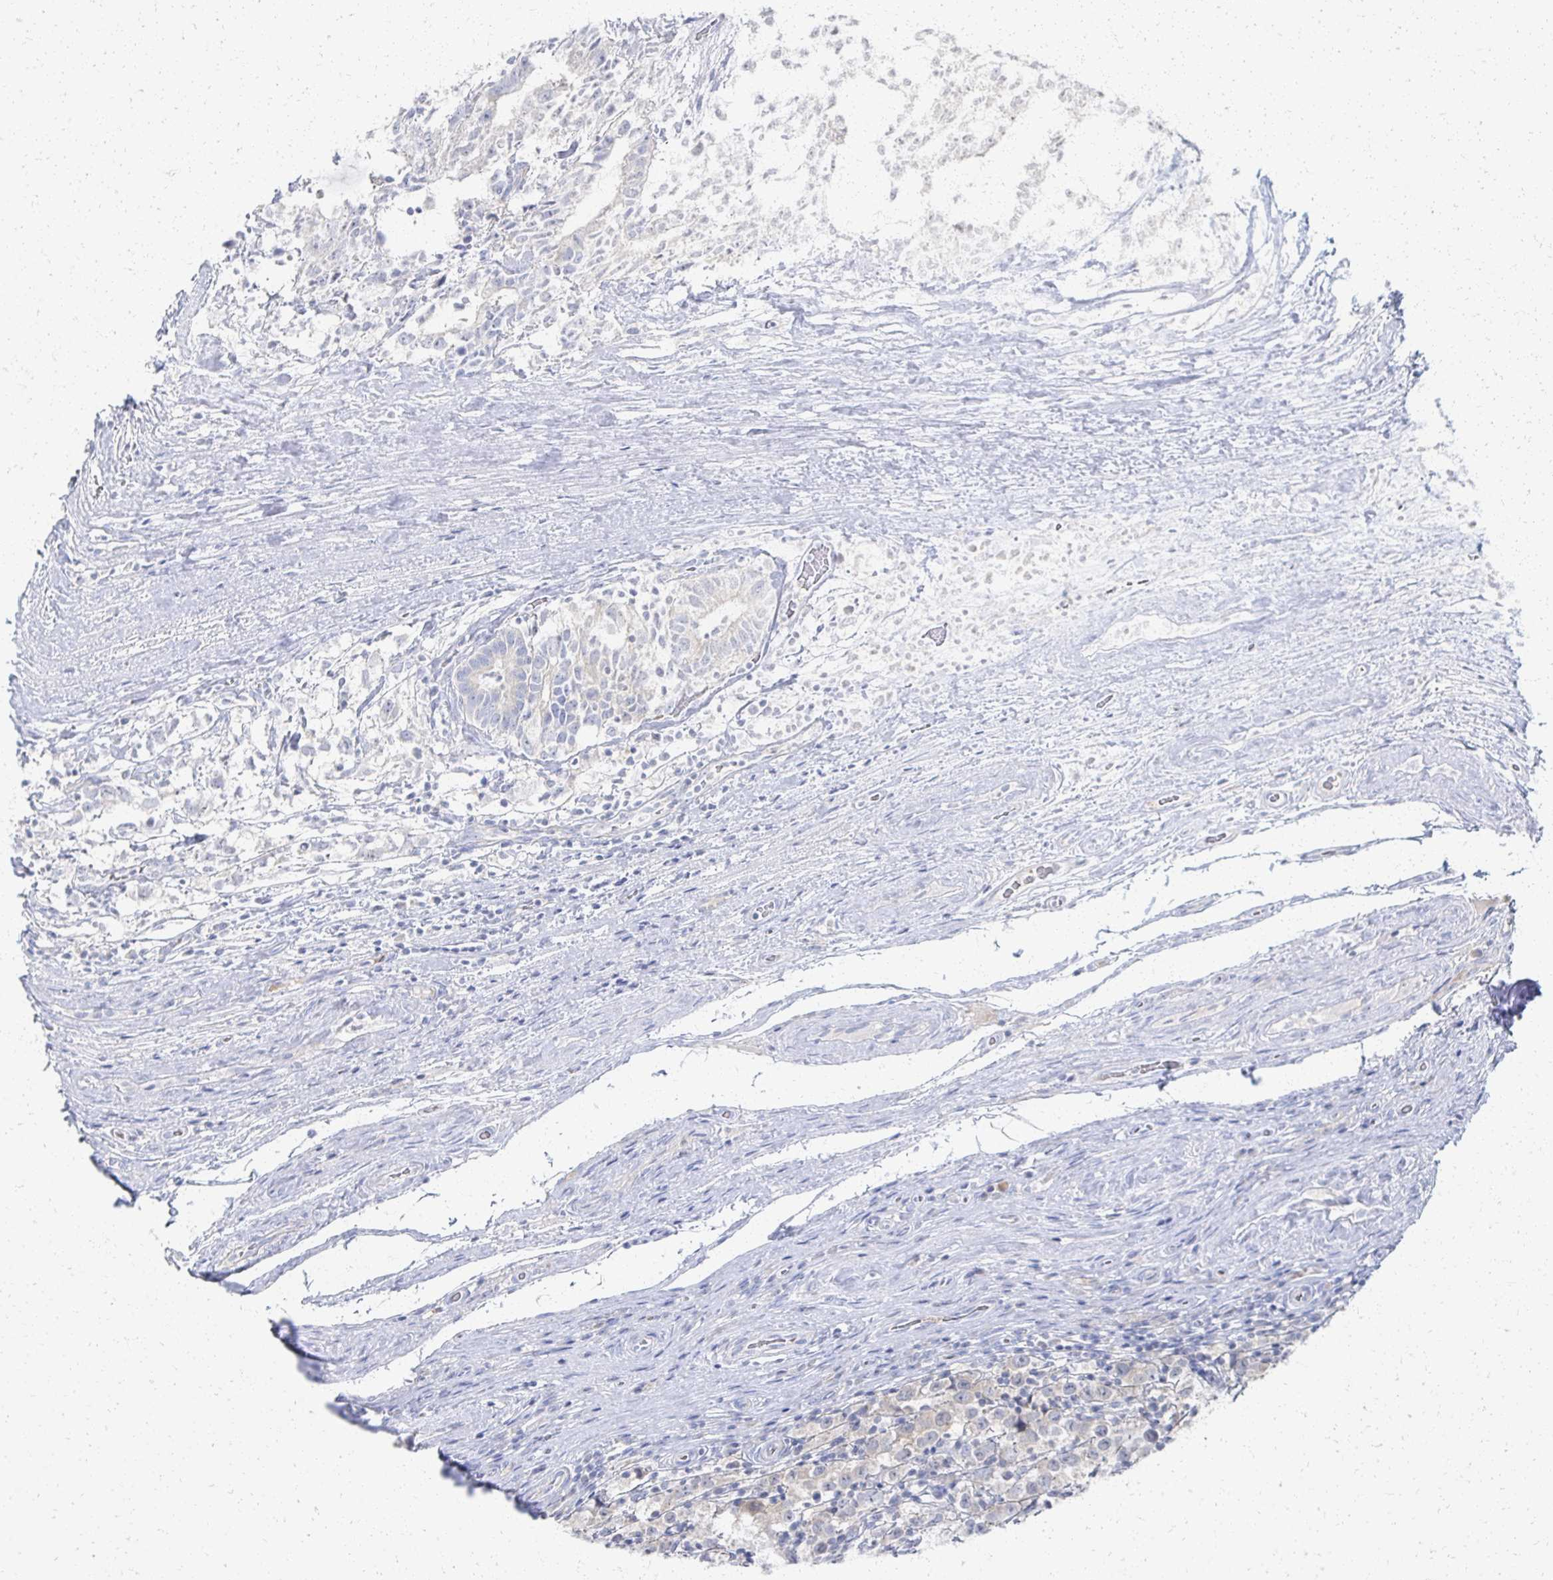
{"staining": {"intensity": "negative", "quantity": "none", "location": "none"}, "tissue": "testis cancer", "cell_type": "Tumor cells", "image_type": "cancer", "snomed": [{"axis": "morphology", "description": "Seminoma, NOS"}, {"axis": "morphology", "description": "Carcinoma, Embryonal, NOS"}, {"axis": "topography", "description": "Testis"}], "caption": "There is no significant expression in tumor cells of testis seminoma. Brightfield microscopy of immunohistochemistry stained with DAB (3,3'-diaminobenzidine) (brown) and hematoxylin (blue), captured at high magnification.", "gene": "PRR20A", "patient": {"sex": "male", "age": 41}}